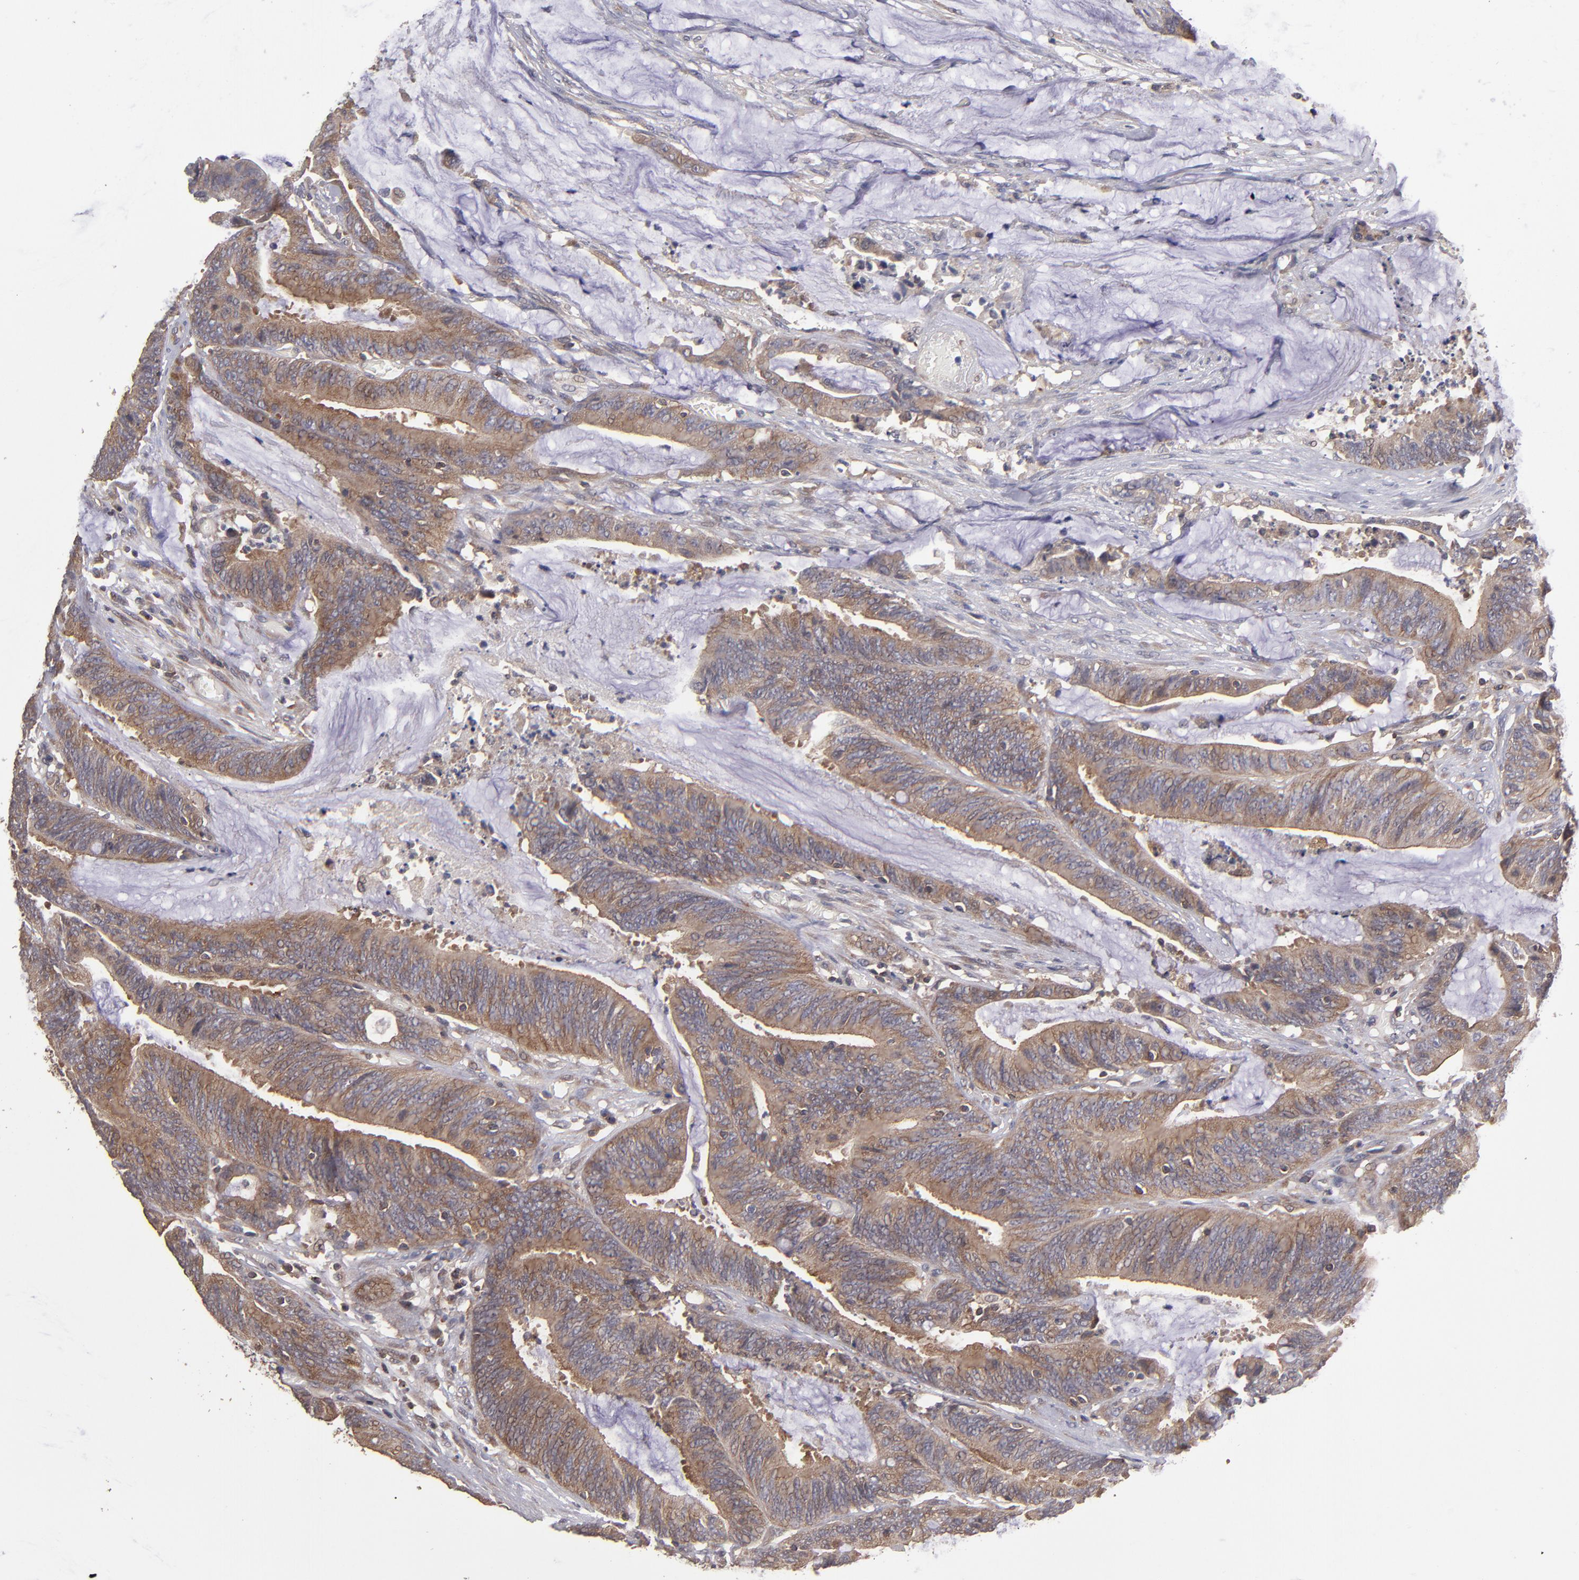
{"staining": {"intensity": "strong", "quantity": ">75%", "location": "cytoplasmic/membranous"}, "tissue": "colorectal cancer", "cell_type": "Tumor cells", "image_type": "cancer", "snomed": [{"axis": "morphology", "description": "Adenocarcinoma, NOS"}, {"axis": "topography", "description": "Rectum"}], "caption": "Colorectal cancer stained with immunohistochemistry shows strong cytoplasmic/membranous positivity in approximately >75% of tumor cells.", "gene": "NF2", "patient": {"sex": "female", "age": 66}}